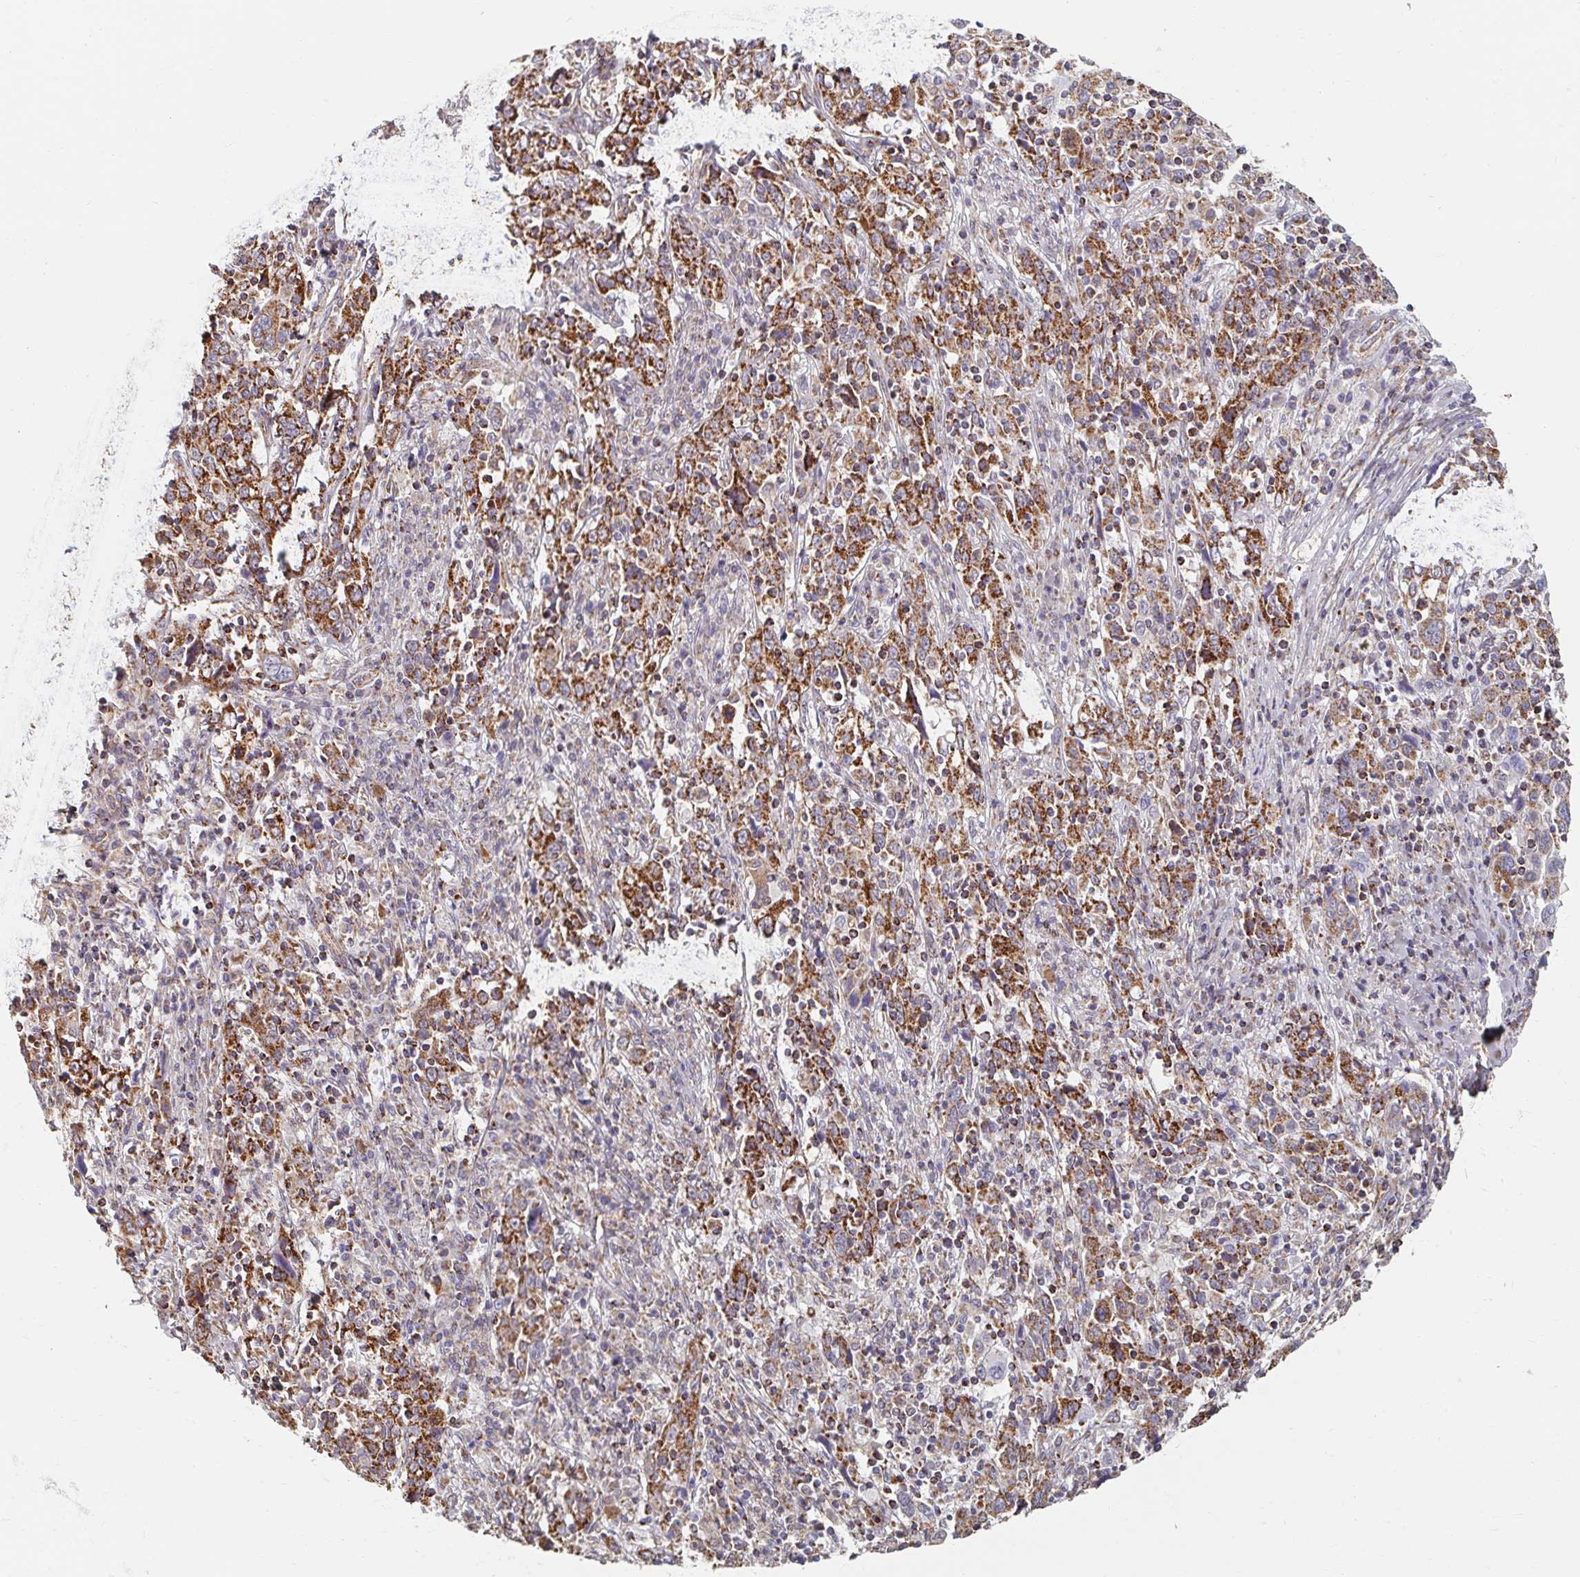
{"staining": {"intensity": "strong", "quantity": ">75%", "location": "cytoplasmic/membranous"}, "tissue": "cervical cancer", "cell_type": "Tumor cells", "image_type": "cancer", "snomed": [{"axis": "morphology", "description": "Squamous cell carcinoma, NOS"}, {"axis": "topography", "description": "Cervix"}], "caption": "Strong cytoplasmic/membranous protein staining is present in about >75% of tumor cells in squamous cell carcinoma (cervical).", "gene": "MAVS", "patient": {"sex": "female", "age": 46}}